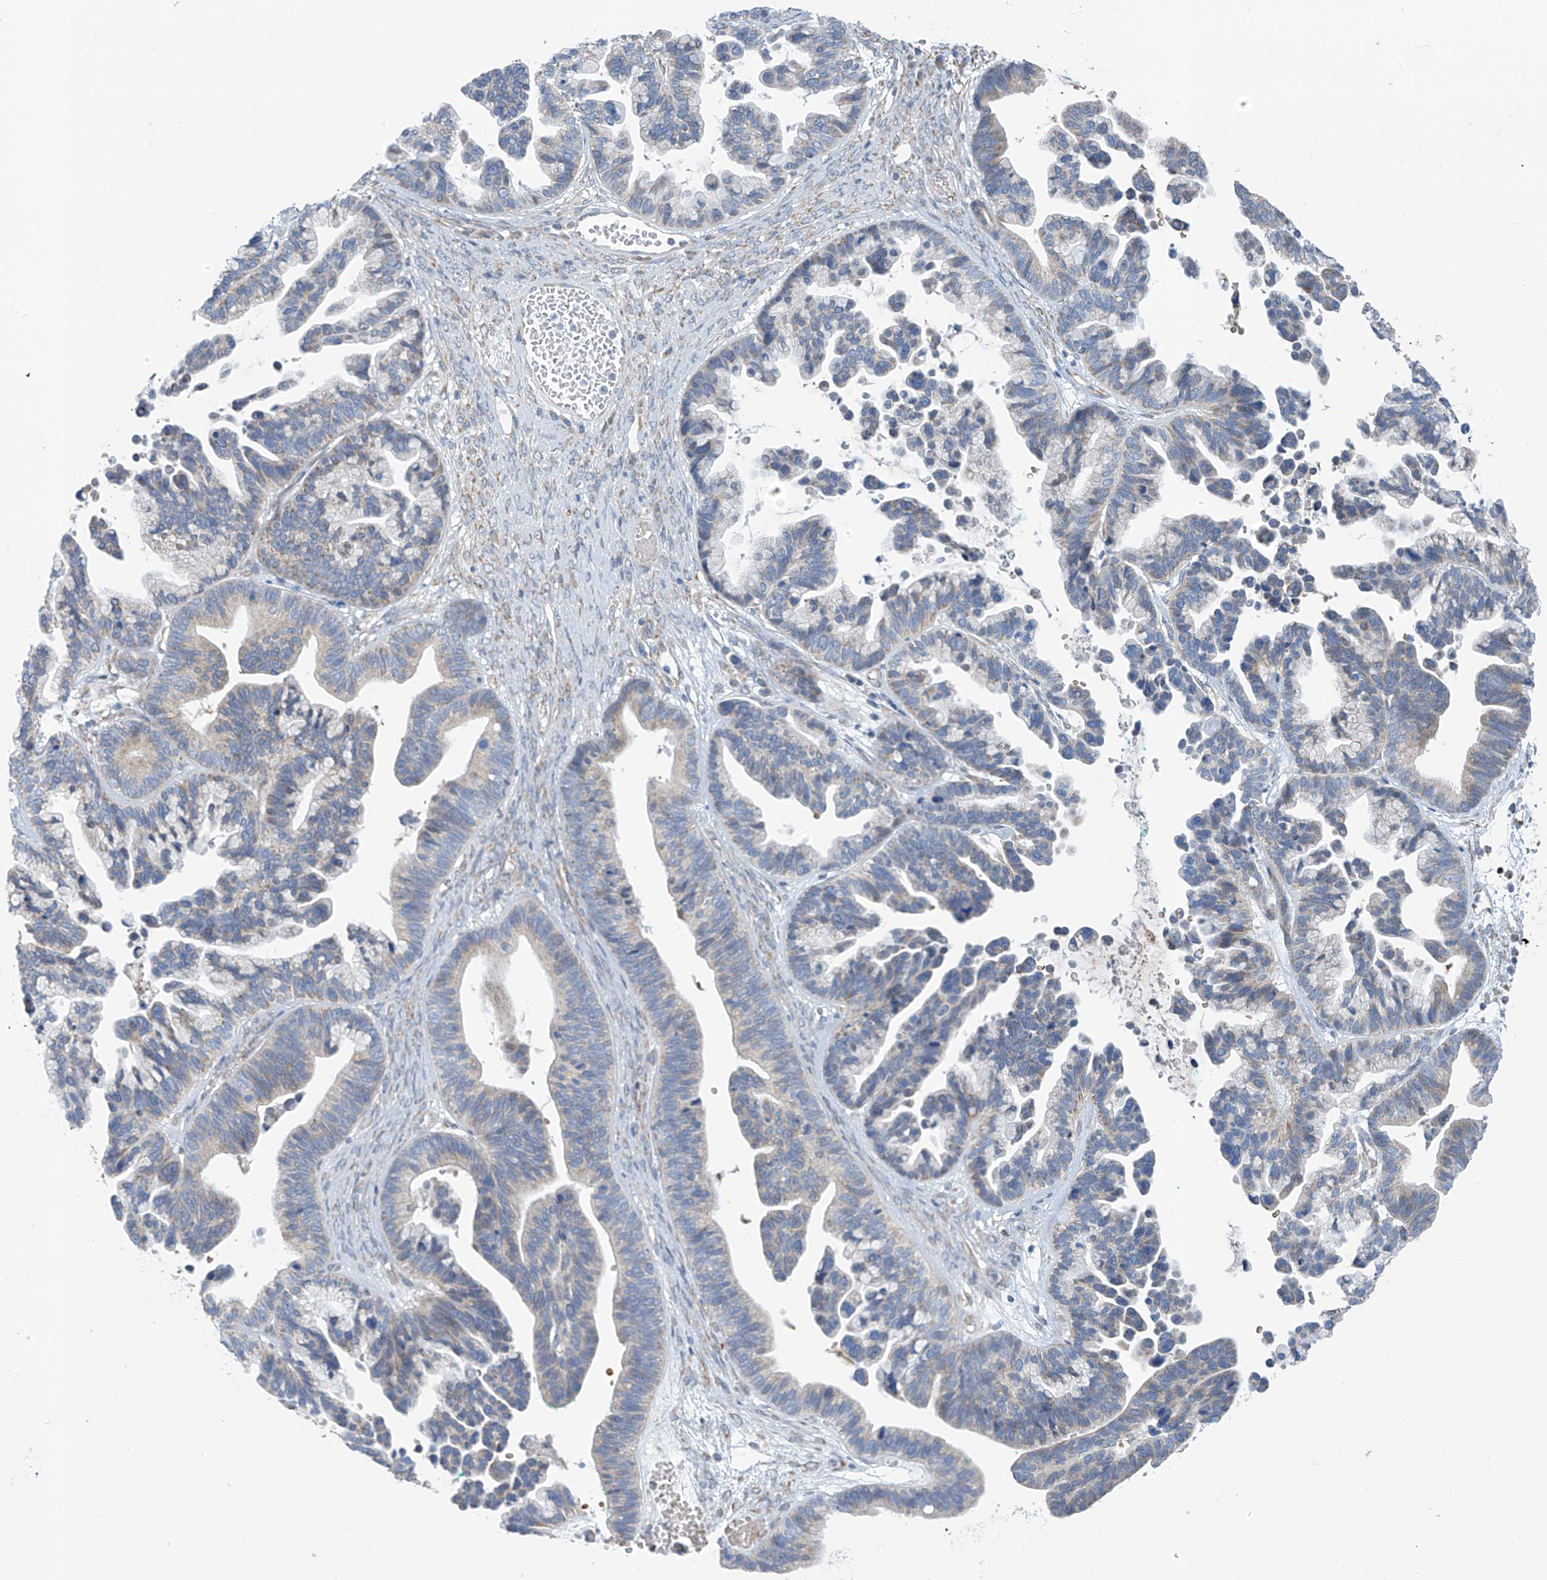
{"staining": {"intensity": "negative", "quantity": "none", "location": "none"}, "tissue": "ovarian cancer", "cell_type": "Tumor cells", "image_type": "cancer", "snomed": [{"axis": "morphology", "description": "Cystadenocarcinoma, serous, NOS"}, {"axis": "topography", "description": "Ovary"}], "caption": "Immunohistochemistry (IHC) of ovarian cancer (serous cystadenocarcinoma) exhibits no staining in tumor cells. Brightfield microscopy of IHC stained with DAB (brown) and hematoxylin (blue), captured at high magnification.", "gene": "EOMES", "patient": {"sex": "female", "age": 56}}